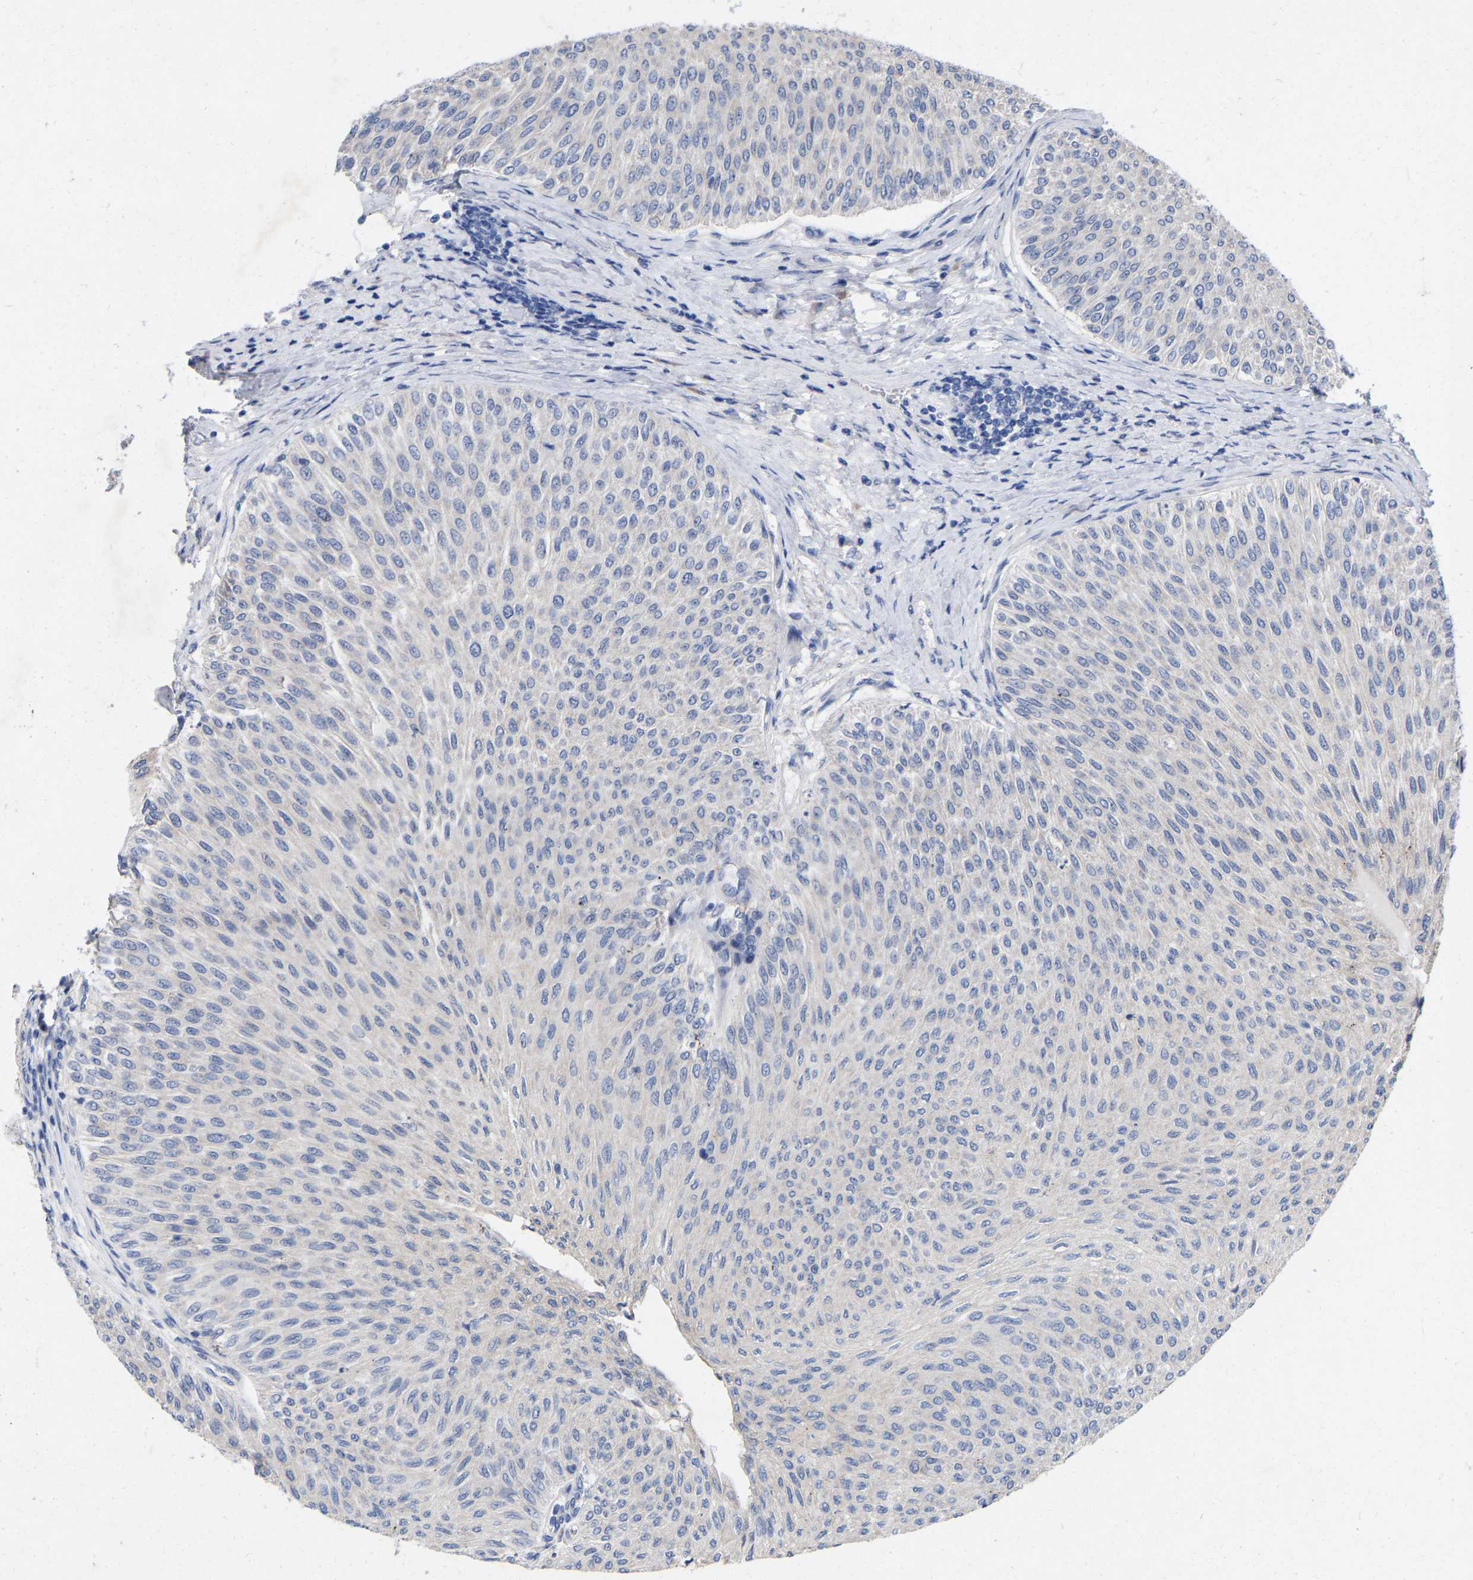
{"staining": {"intensity": "negative", "quantity": "none", "location": "none"}, "tissue": "urothelial cancer", "cell_type": "Tumor cells", "image_type": "cancer", "snomed": [{"axis": "morphology", "description": "Urothelial carcinoma, Low grade"}, {"axis": "topography", "description": "Urinary bladder"}], "caption": "Protein analysis of low-grade urothelial carcinoma shows no significant expression in tumor cells.", "gene": "STRIP2", "patient": {"sex": "male", "age": 78}}